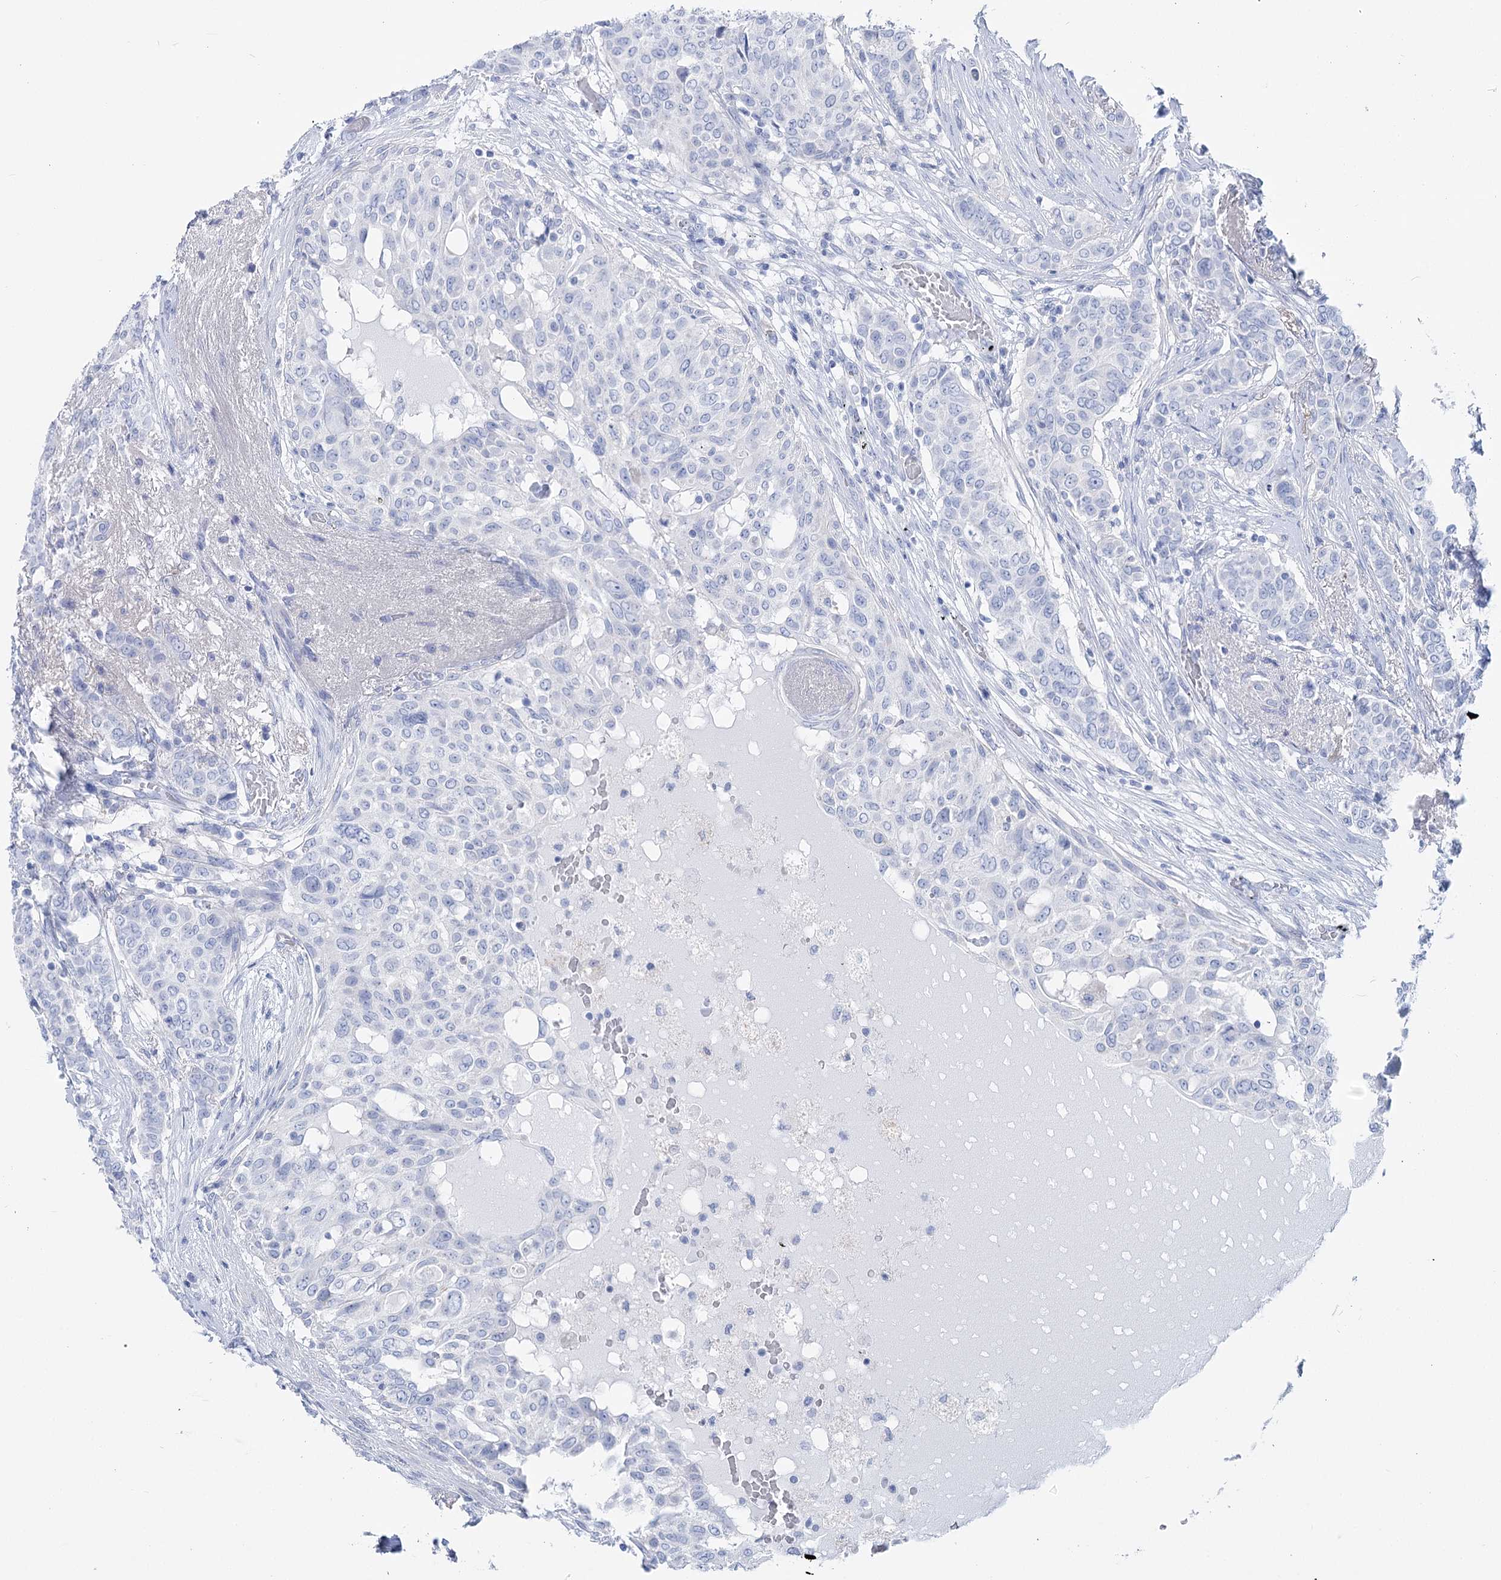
{"staining": {"intensity": "negative", "quantity": "none", "location": "none"}, "tissue": "breast cancer", "cell_type": "Tumor cells", "image_type": "cancer", "snomed": [{"axis": "morphology", "description": "Lobular carcinoma"}, {"axis": "topography", "description": "Breast"}], "caption": "Tumor cells are negative for protein expression in human breast cancer (lobular carcinoma). (Brightfield microscopy of DAB (3,3'-diaminobenzidine) immunohistochemistry at high magnification).", "gene": "PCDHA1", "patient": {"sex": "female", "age": 51}}